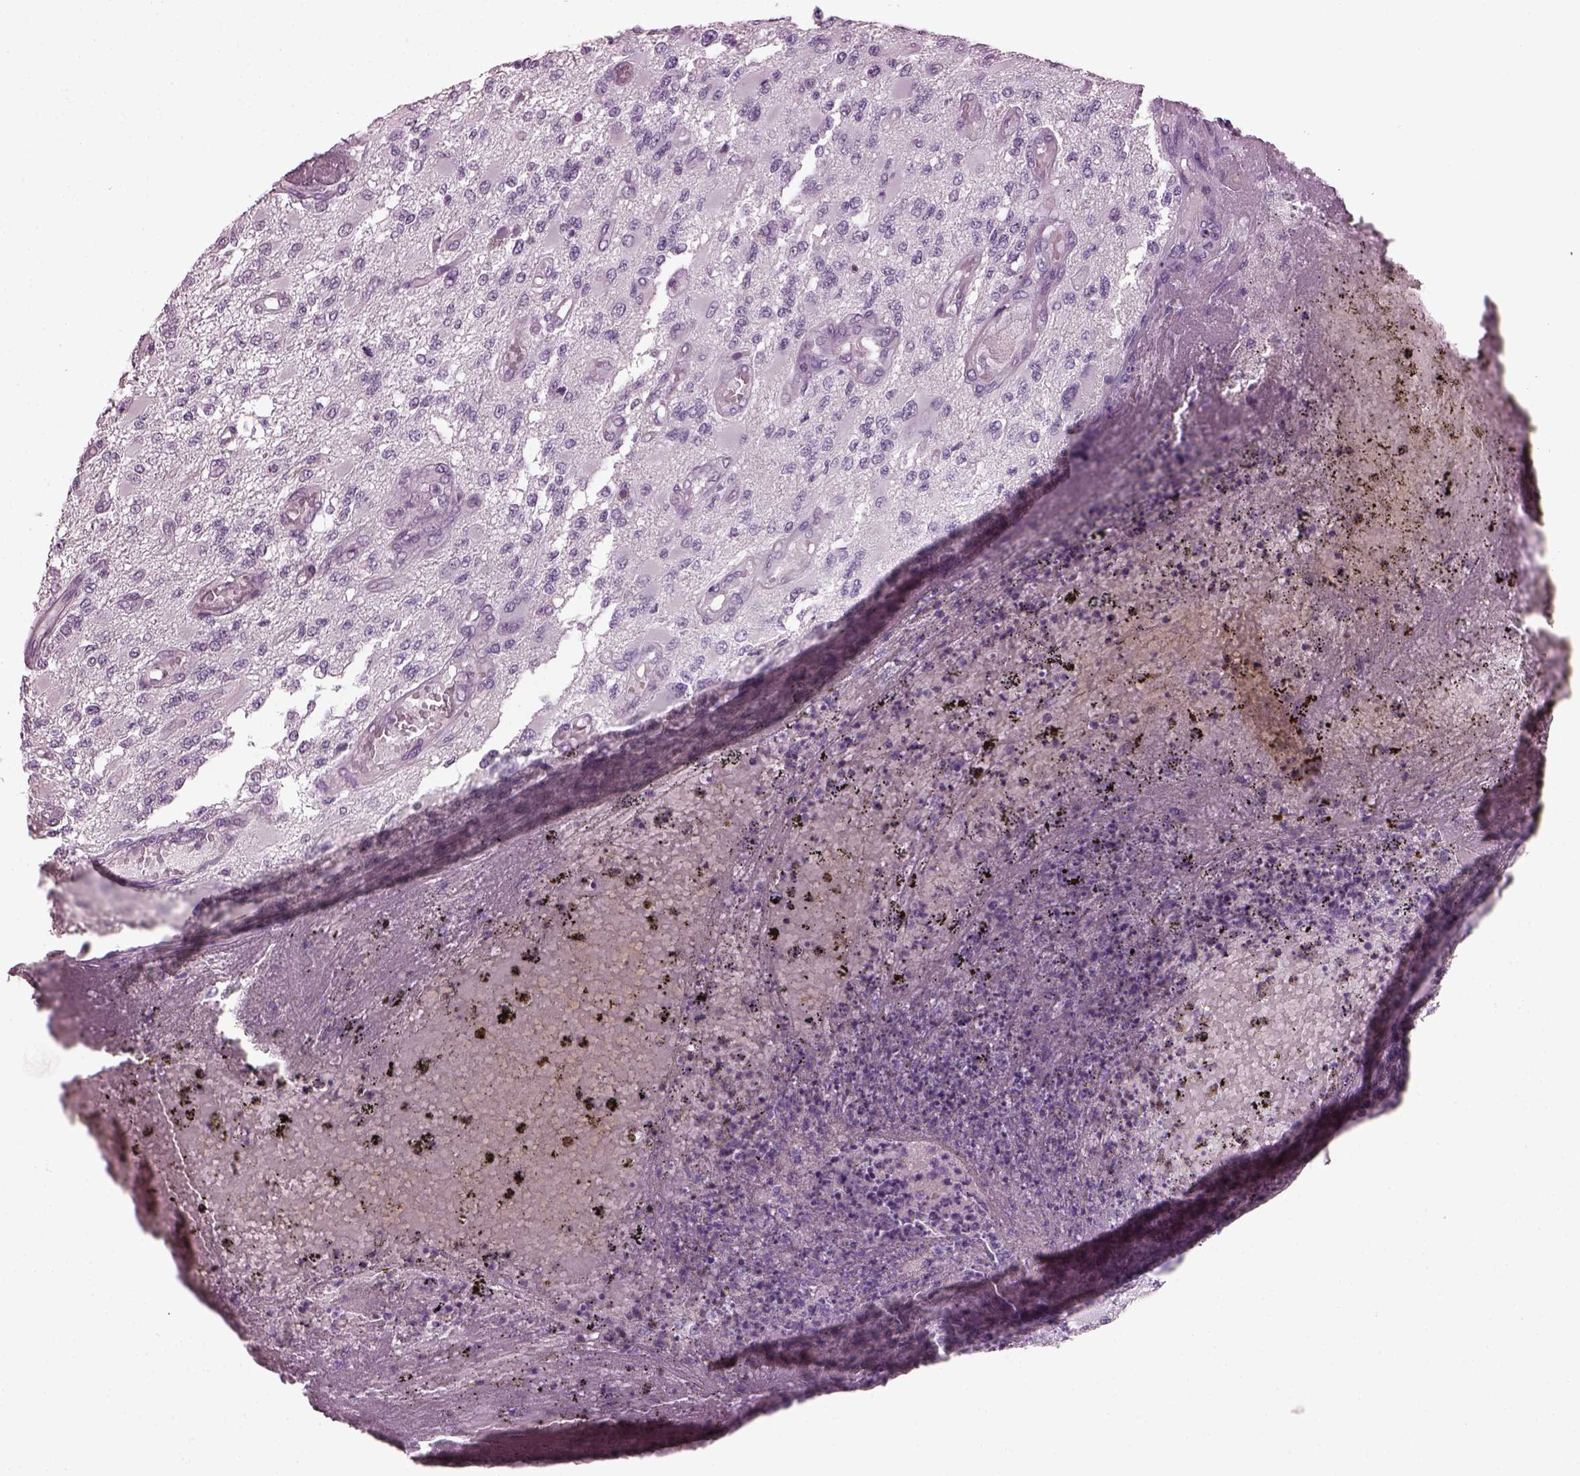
{"staining": {"intensity": "negative", "quantity": "none", "location": "none"}, "tissue": "glioma", "cell_type": "Tumor cells", "image_type": "cancer", "snomed": [{"axis": "morphology", "description": "Glioma, malignant, High grade"}, {"axis": "topography", "description": "Brain"}], "caption": "High magnification brightfield microscopy of high-grade glioma (malignant) stained with DAB (brown) and counterstained with hematoxylin (blue): tumor cells show no significant positivity.", "gene": "PDC", "patient": {"sex": "female", "age": 63}}